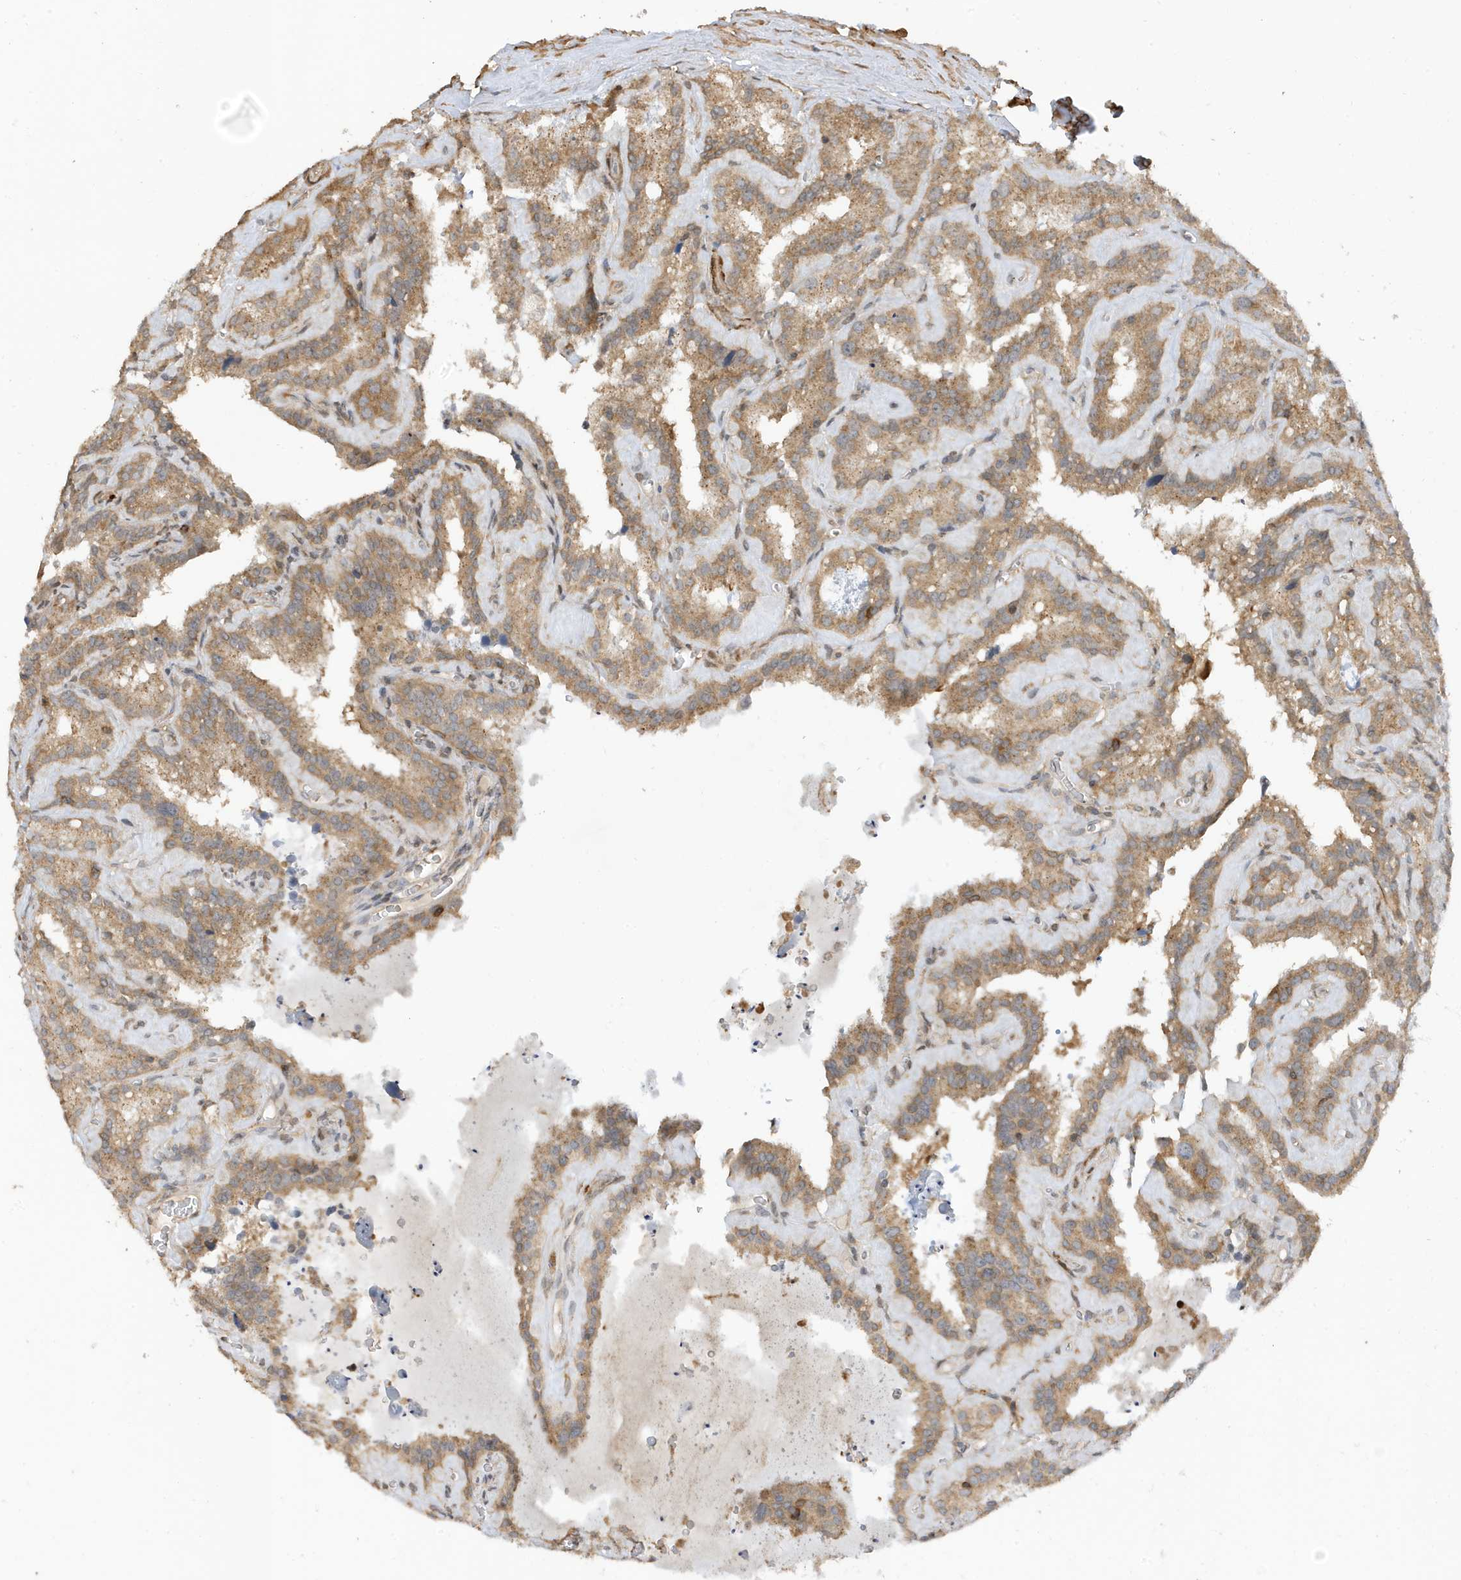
{"staining": {"intensity": "moderate", "quantity": ">75%", "location": "cytoplasmic/membranous"}, "tissue": "seminal vesicle", "cell_type": "Glandular cells", "image_type": "normal", "snomed": [{"axis": "morphology", "description": "Normal tissue, NOS"}, {"axis": "topography", "description": "Prostate"}, {"axis": "topography", "description": "Seminal veicle"}], "caption": "DAB immunohistochemical staining of unremarkable seminal vesicle reveals moderate cytoplasmic/membranous protein expression in about >75% of glandular cells.", "gene": "TAB3", "patient": {"sex": "male", "age": 59}}